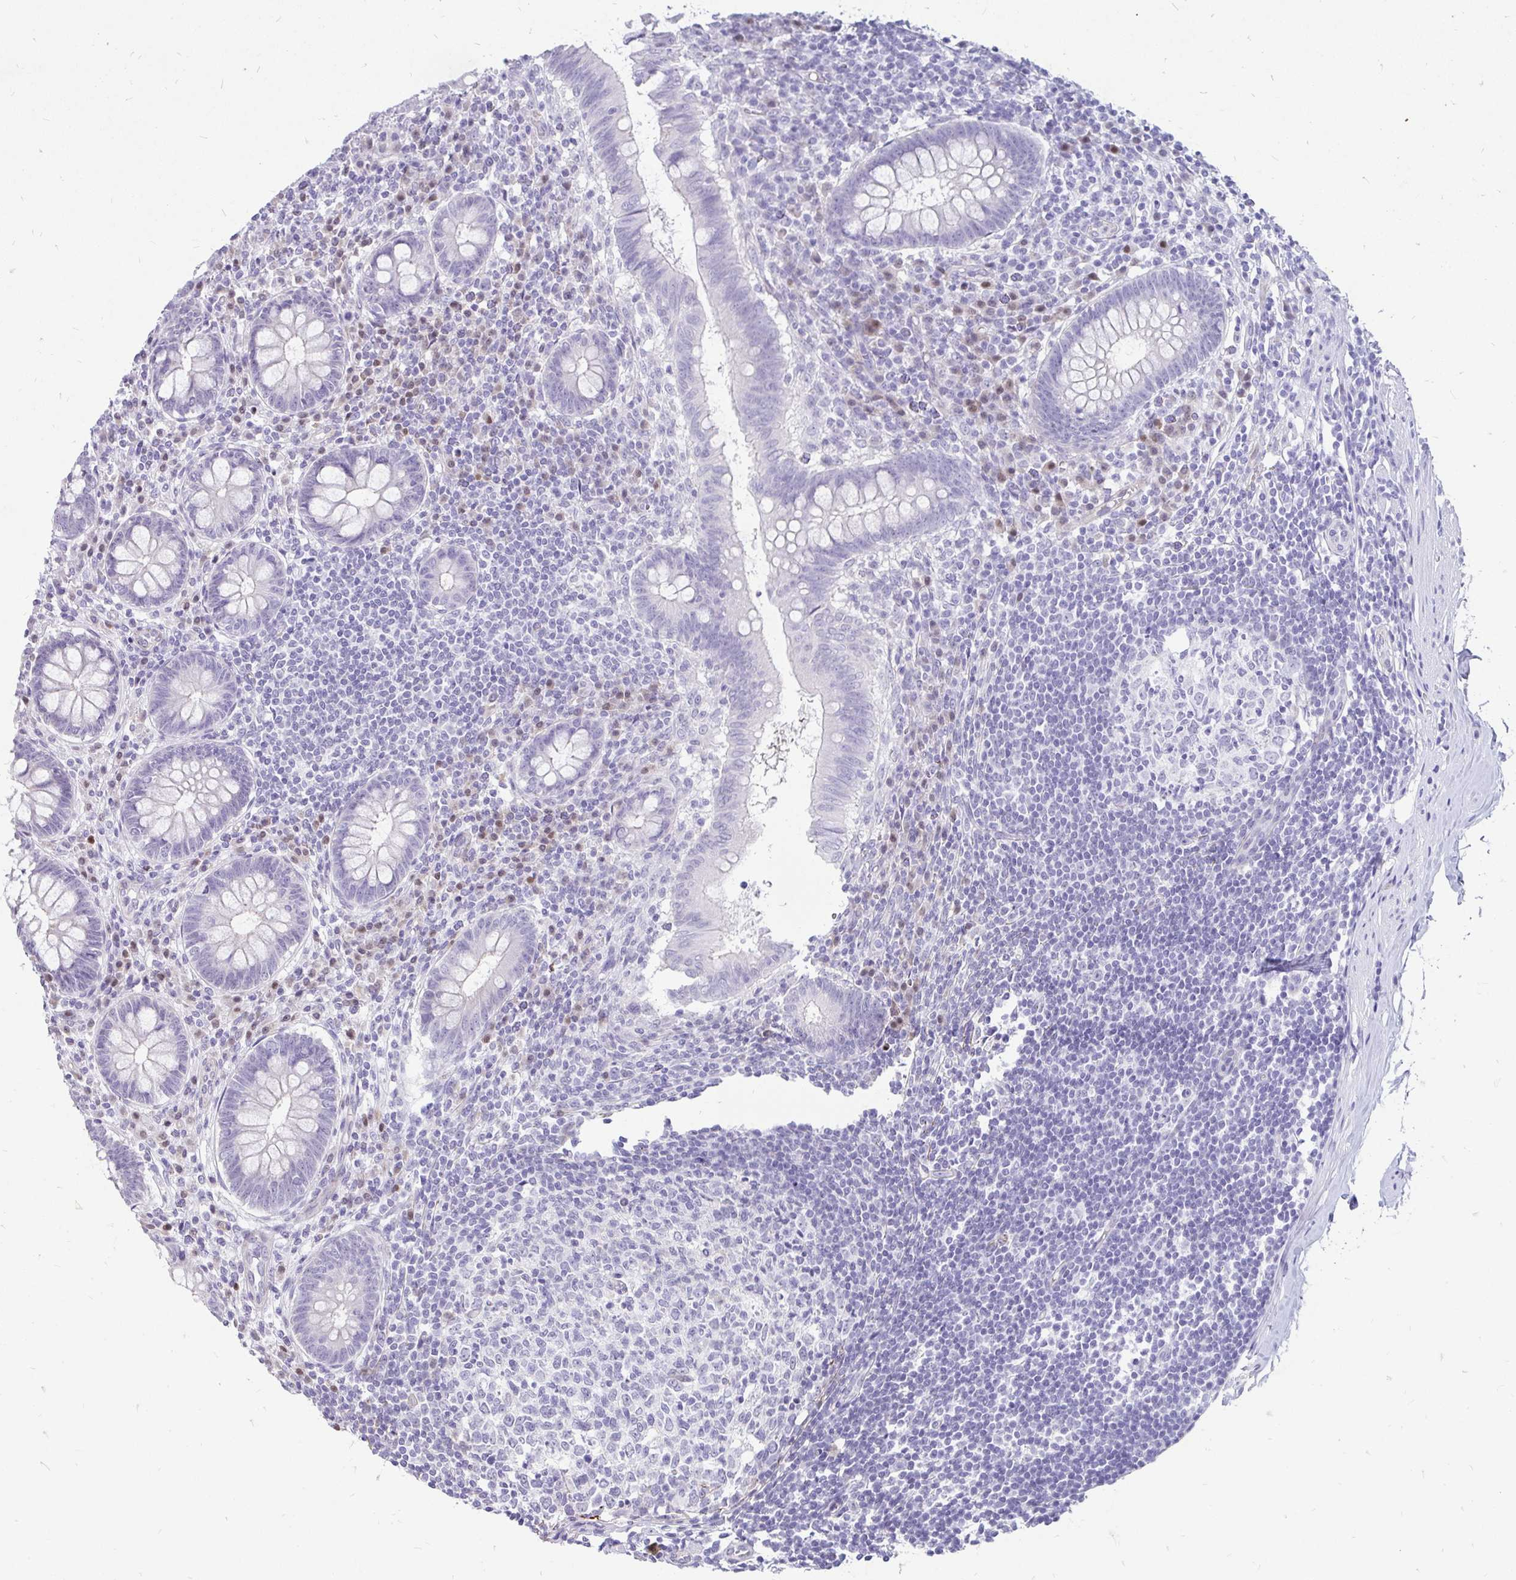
{"staining": {"intensity": "negative", "quantity": "none", "location": "none"}, "tissue": "appendix", "cell_type": "Glandular cells", "image_type": "normal", "snomed": [{"axis": "morphology", "description": "Normal tissue, NOS"}, {"axis": "topography", "description": "Appendix"}], "caption": "DAB immunohistochemical staining of normal appendix demonstrates no significant positivity in glandular cells.", "gene": "EML5", "patient": {"sex": "female", "age": 56}}